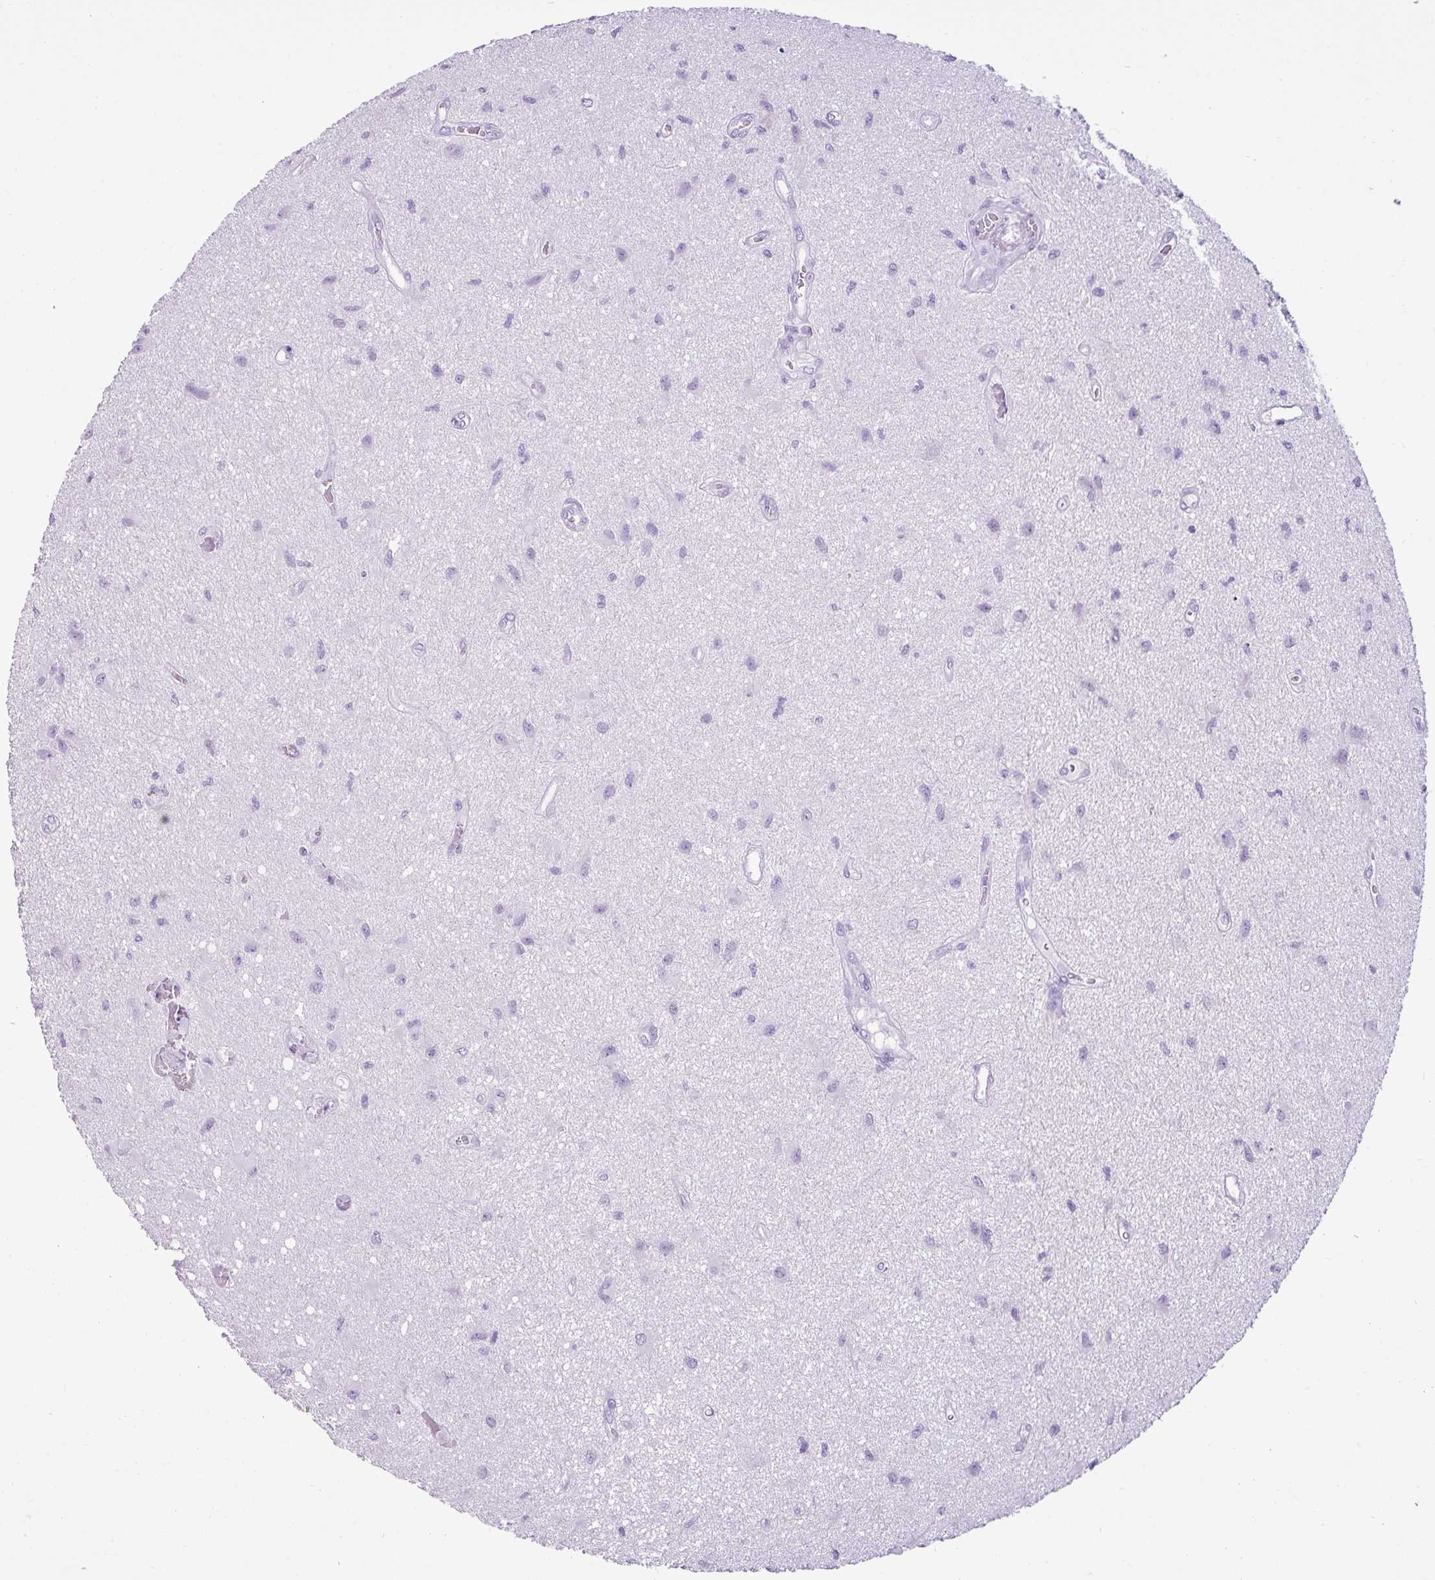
{"staining": {"intensity": "negative", "quantity": "none", "location": "none"}, "tissue": "glioma", "cell_type": "Tumor cells", "image_type": "cancer", "snomed": [{"axis": "morphology", "description": "Glioma, malignant, High grade"}, {"axis": "topography", "description": "Brain"}], "caption": "The photomicrograph displays no significant positivity in tumor cells of malignant glioma (high-grade).", "gene": "LILRB4", "patient": {"sex": "male", "age": 67}}